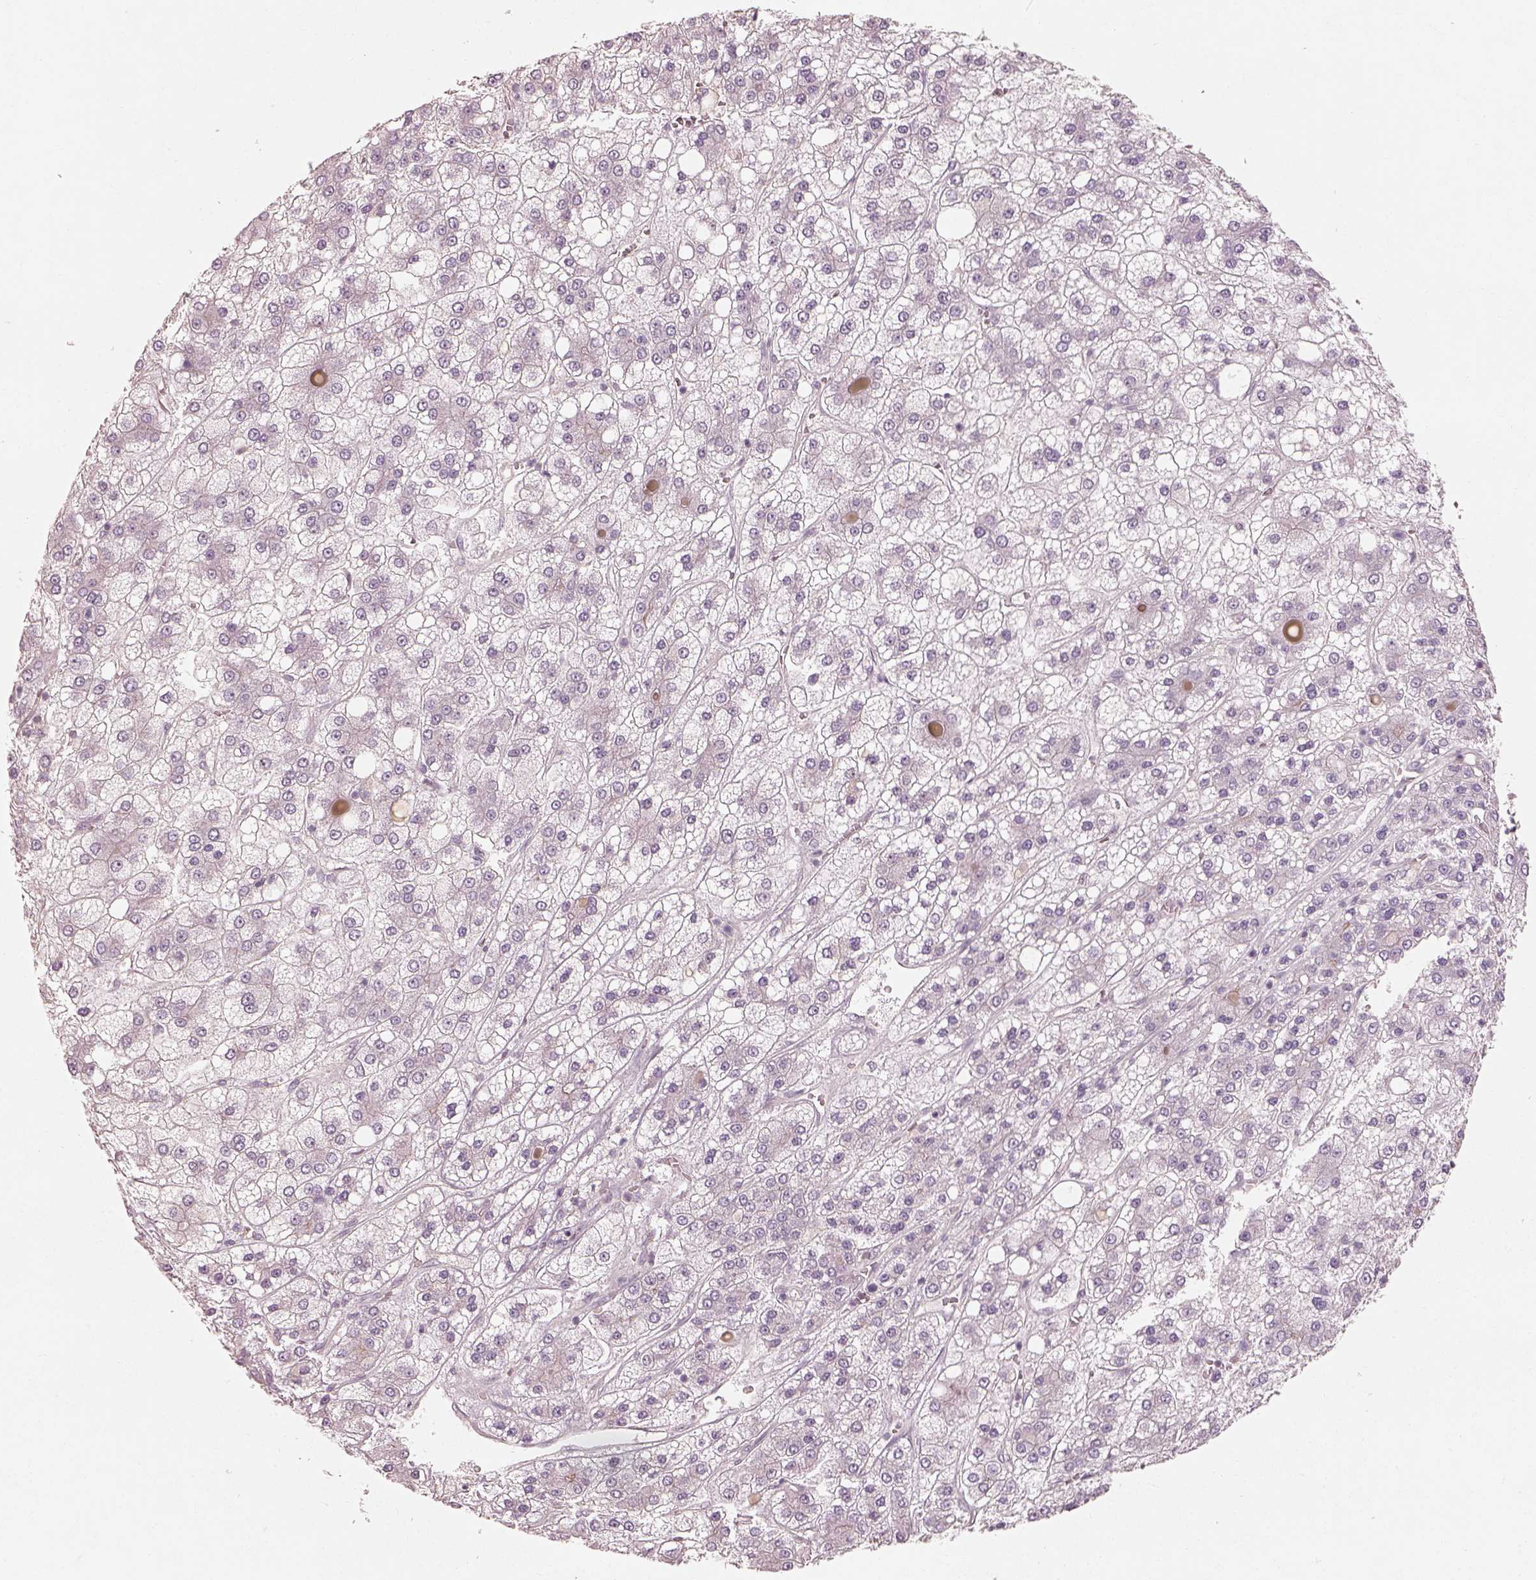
{"staining": {"intensity": "negative", "quantity": "none", "location": "none"}, "tissue": "liver cancer", "cell_type": "Tumor cells", "image_type": "cancer", "snomed": [{"axis": "morphology", "description": "Carcinoma, Hepatocellular, NOS"}, {"axis": "topography", "description": "Liver"}], "caption": "Immunohistochemistry (IHC) photomicrograph of neoplastic tissue: human liver cancer stained with DAB reveals no significant protein expression in tumor cells.", "gene": "CDS1", "patient": {"sex": "male", "age": 73}}